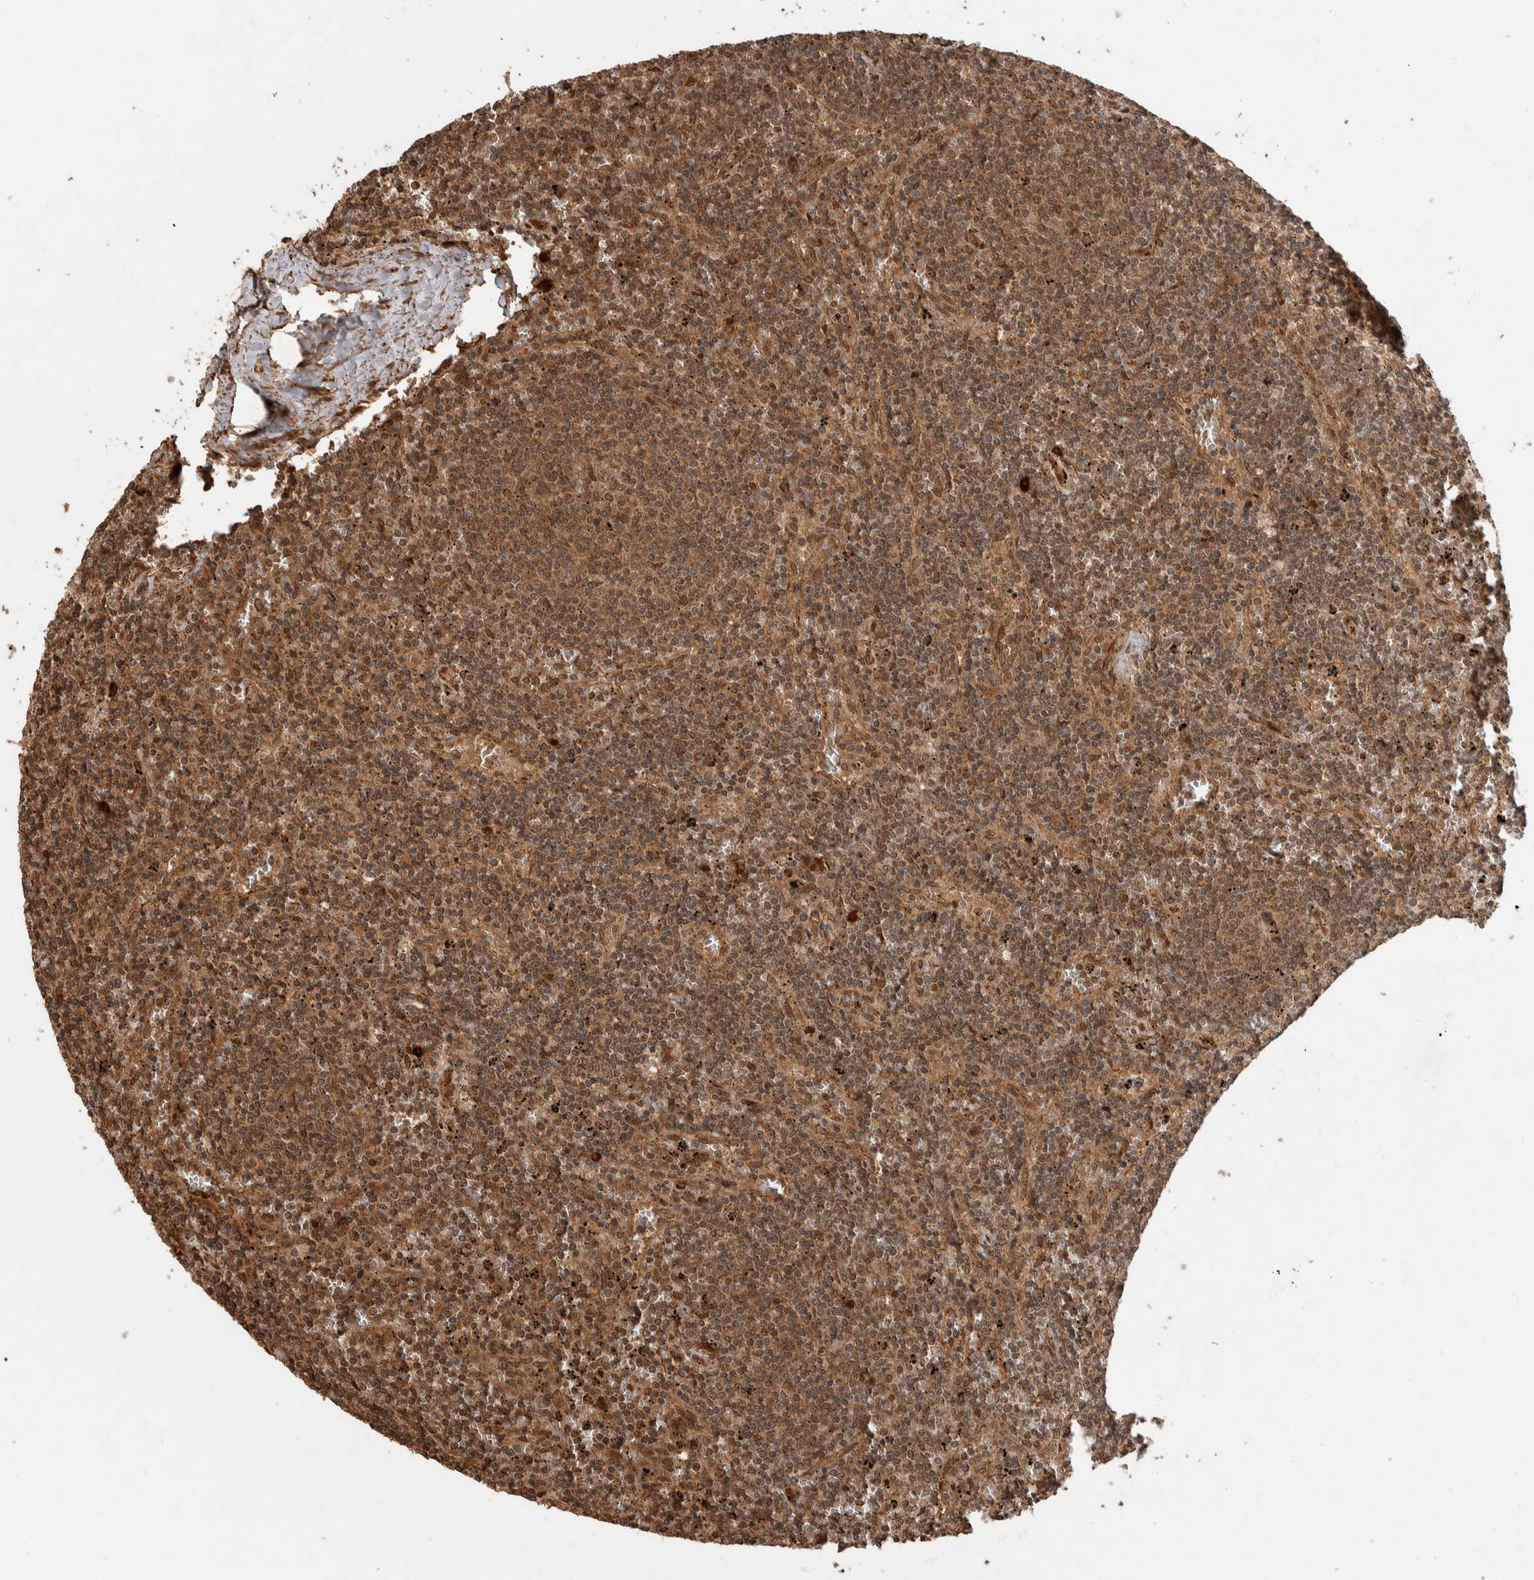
{"staining": {"intensity": "moderate", "quantity": ">75%", "location": "cytoplasmic/membranous"}, "tissue": "lymphoma", "cell_type": "Tumor cells", "image_type": "cancer", "snomed": [{"axis": "morphology", "description": "Malignant lymphoma, non-Hodgkin's type, Low grade"}, {"axis": "topography", "description": "Spleen"}], "caption": "IHC of human malignant lymphoma, non-Hodgkin's type (low-grade) shows medium levels of moderate cytoplasmic/membranous staining in about >75% of tumor cells.", "gene": "CNTROB", "patient": {"sex": "female", "age": 50}}